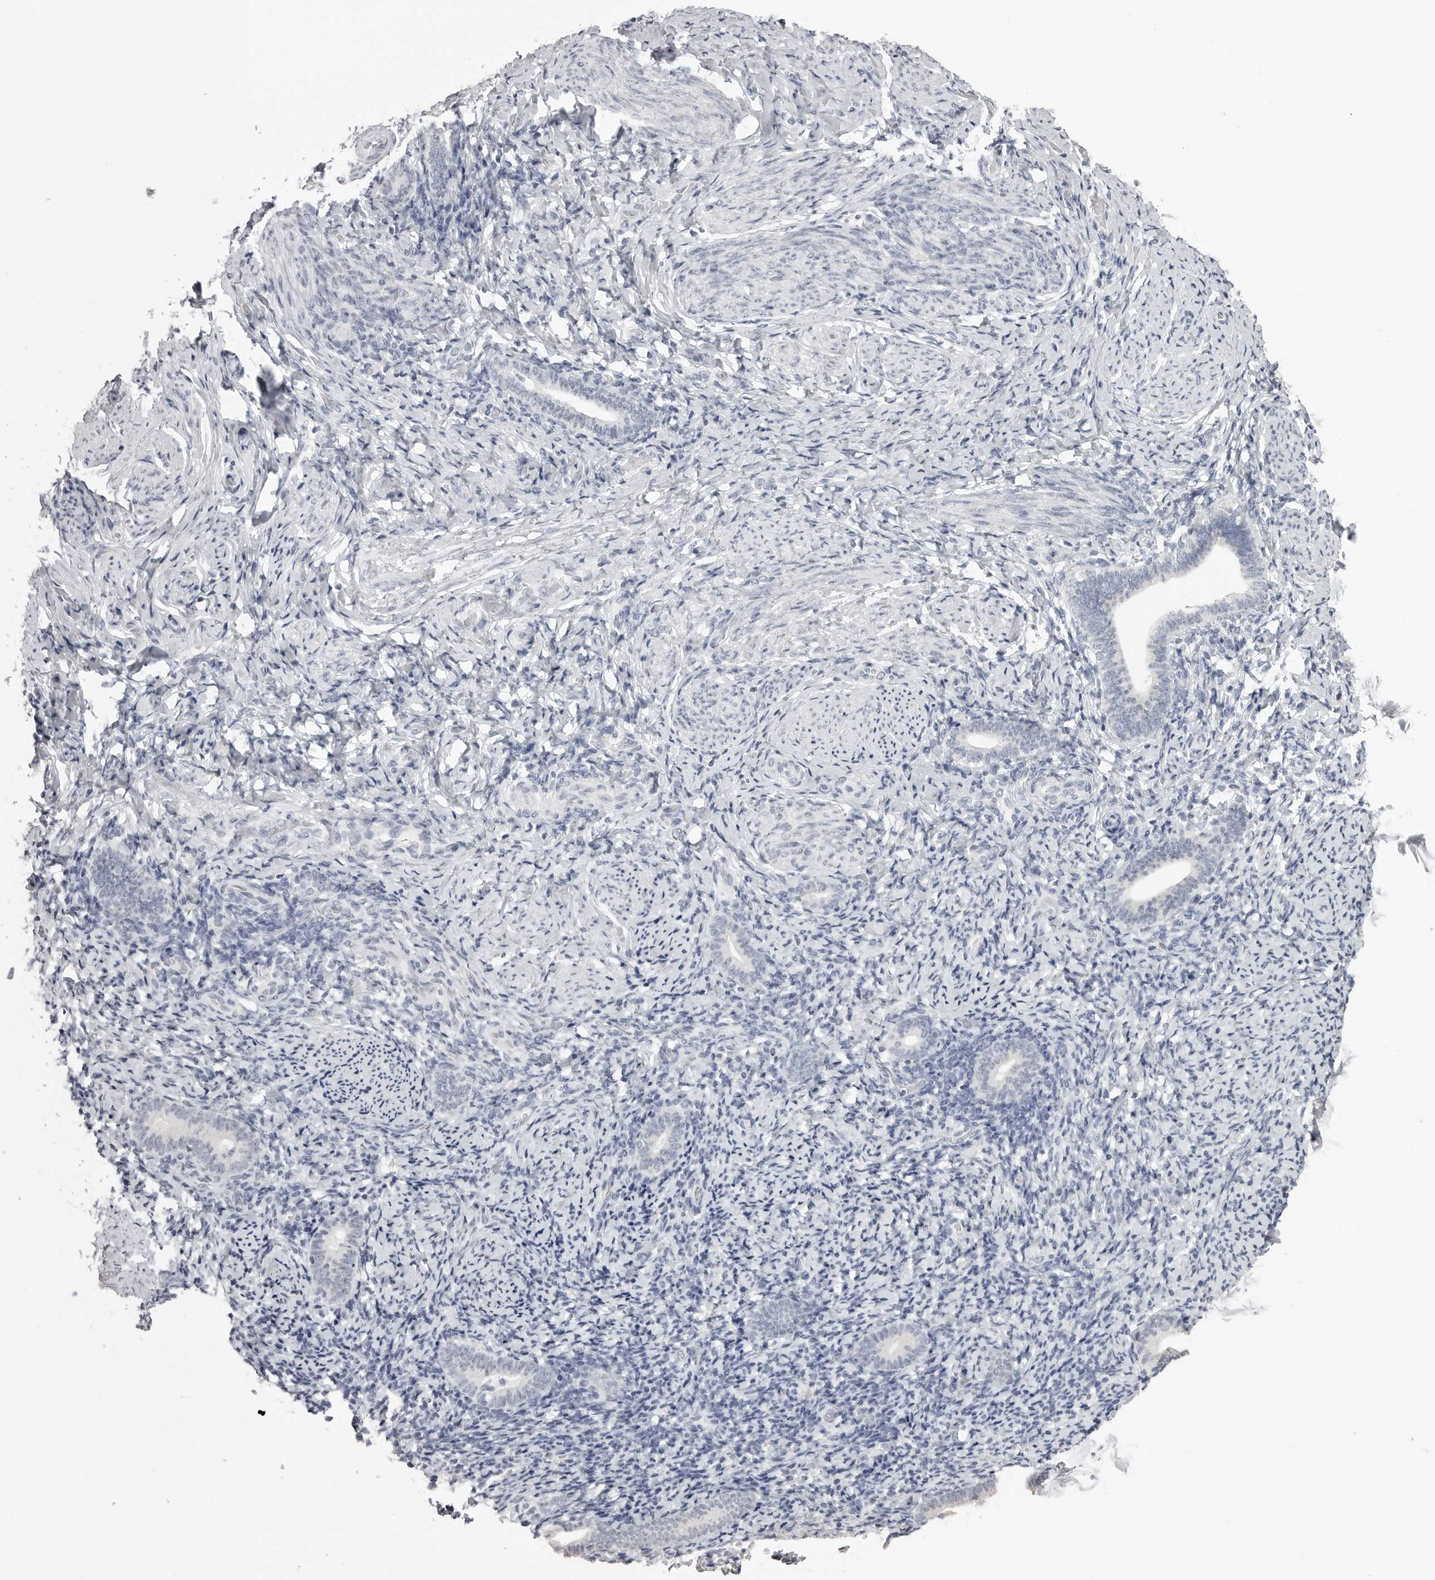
{"staining": {"intensity": "negative", "quantity": "none", "location": "none"}, "tissue": "endometrium", "cell_type": "Cells in endometrial stroma", "image_type": "normal", "snomed": [{"axis": "morphology", "description": "Normal tissue, NOS"}, {"axis": "topography", "description": "Endometrium"}], "caption": "Immunohistochemistry (IHC) of benign human endometrium reveals no expression in cells in endometrial stroma.", "gene": "GPN2", "patient": {"sex": "female", "age": 51}}